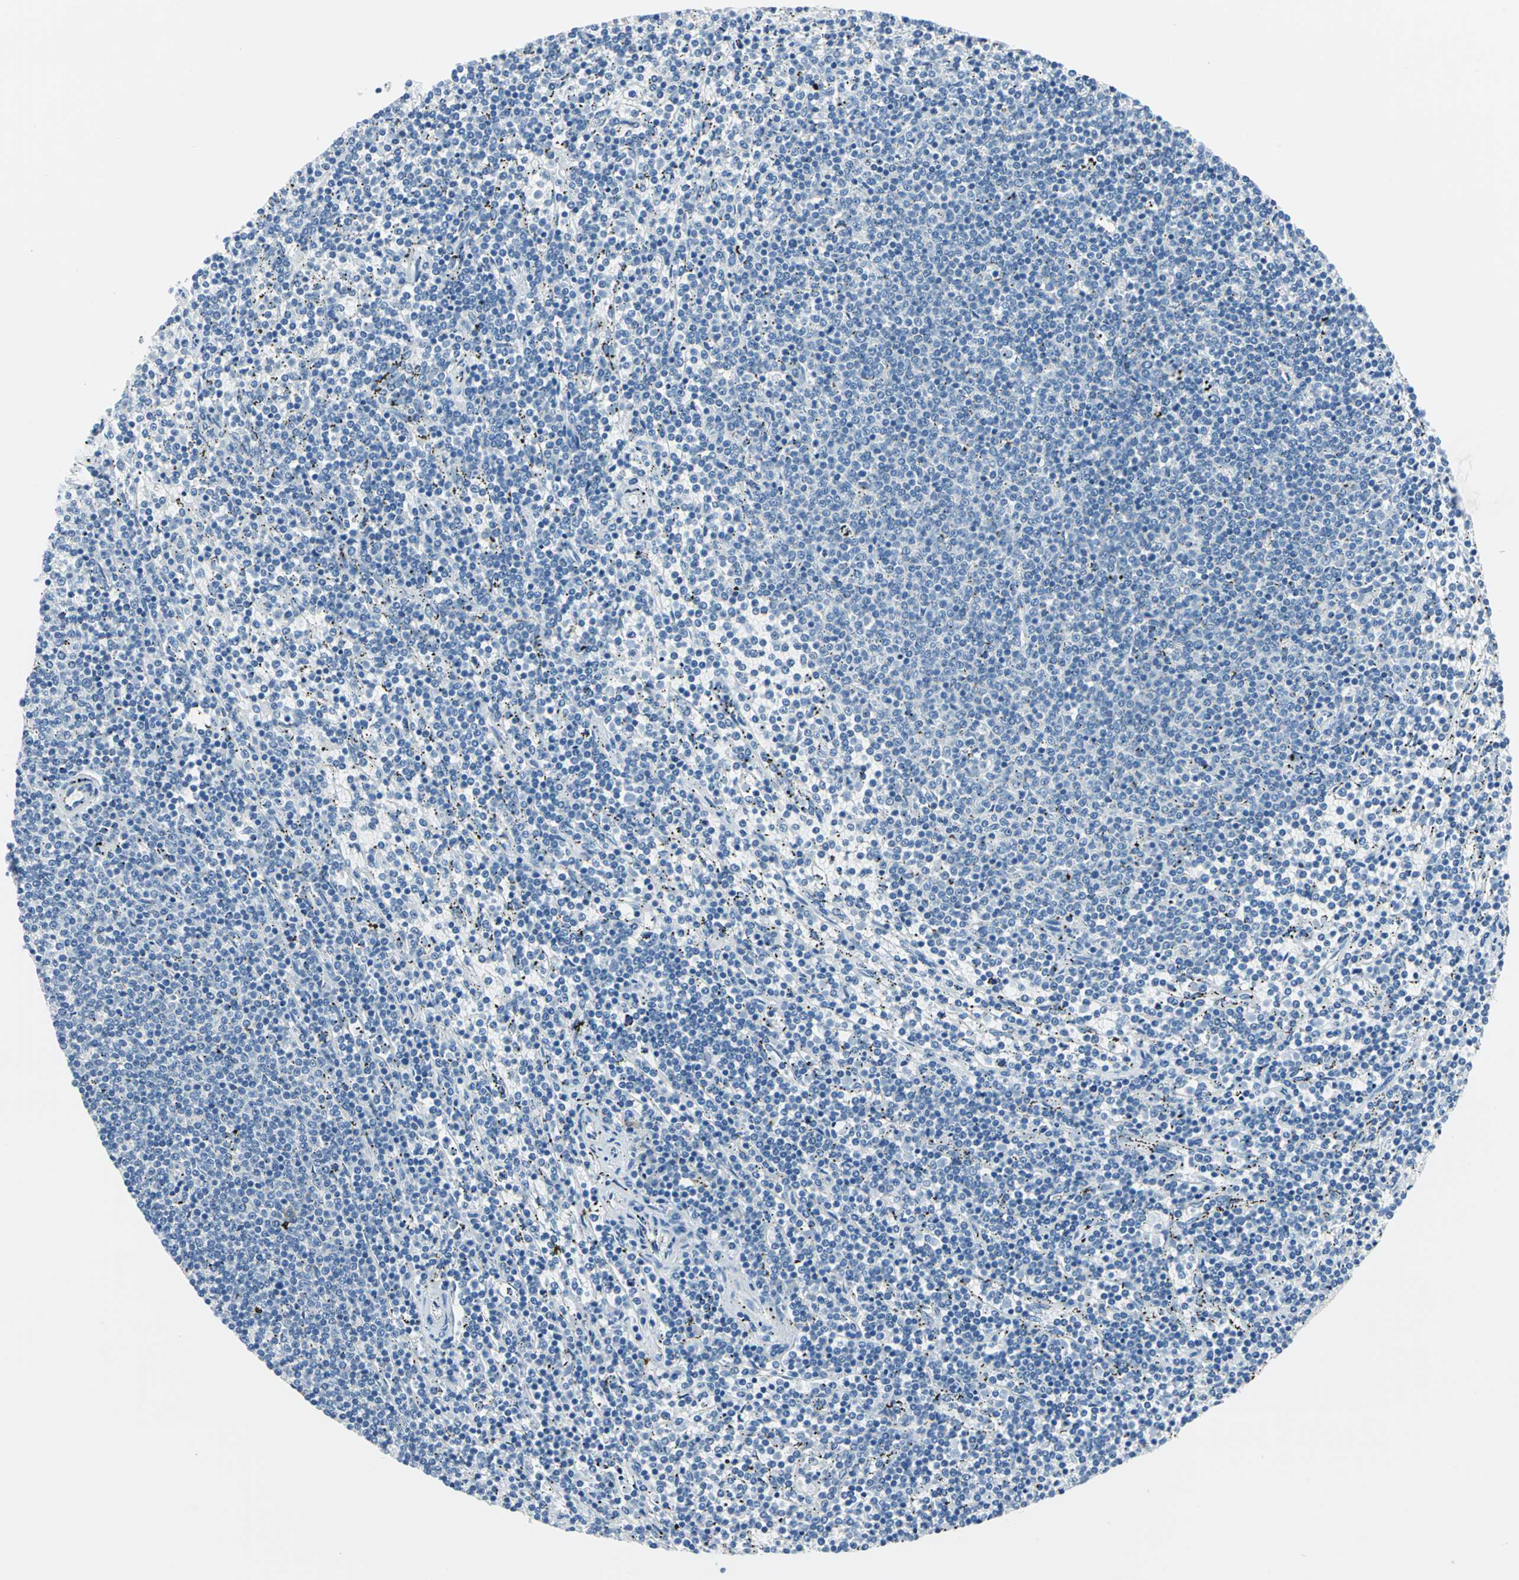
{"staining": {"intensity": "negative", "quantity": "none", "location": "none"}, "tissue": "lymphoma", "cell_type": "Tumor cells", "image_type": "cancer", "snomed": [{"axis": "morphology", "description": "Malignant lymphoma, non-Hodgkin's type, Low grade"}, {"axis": "topography", "description": "Spleen"}], "caption": "Immunohistochemistry image of lymphoma stained for a protein (brown), which reveals no staining in tumor cells.", "gene": "MUC4", "patient": {"sex": "female", "age": 50}}